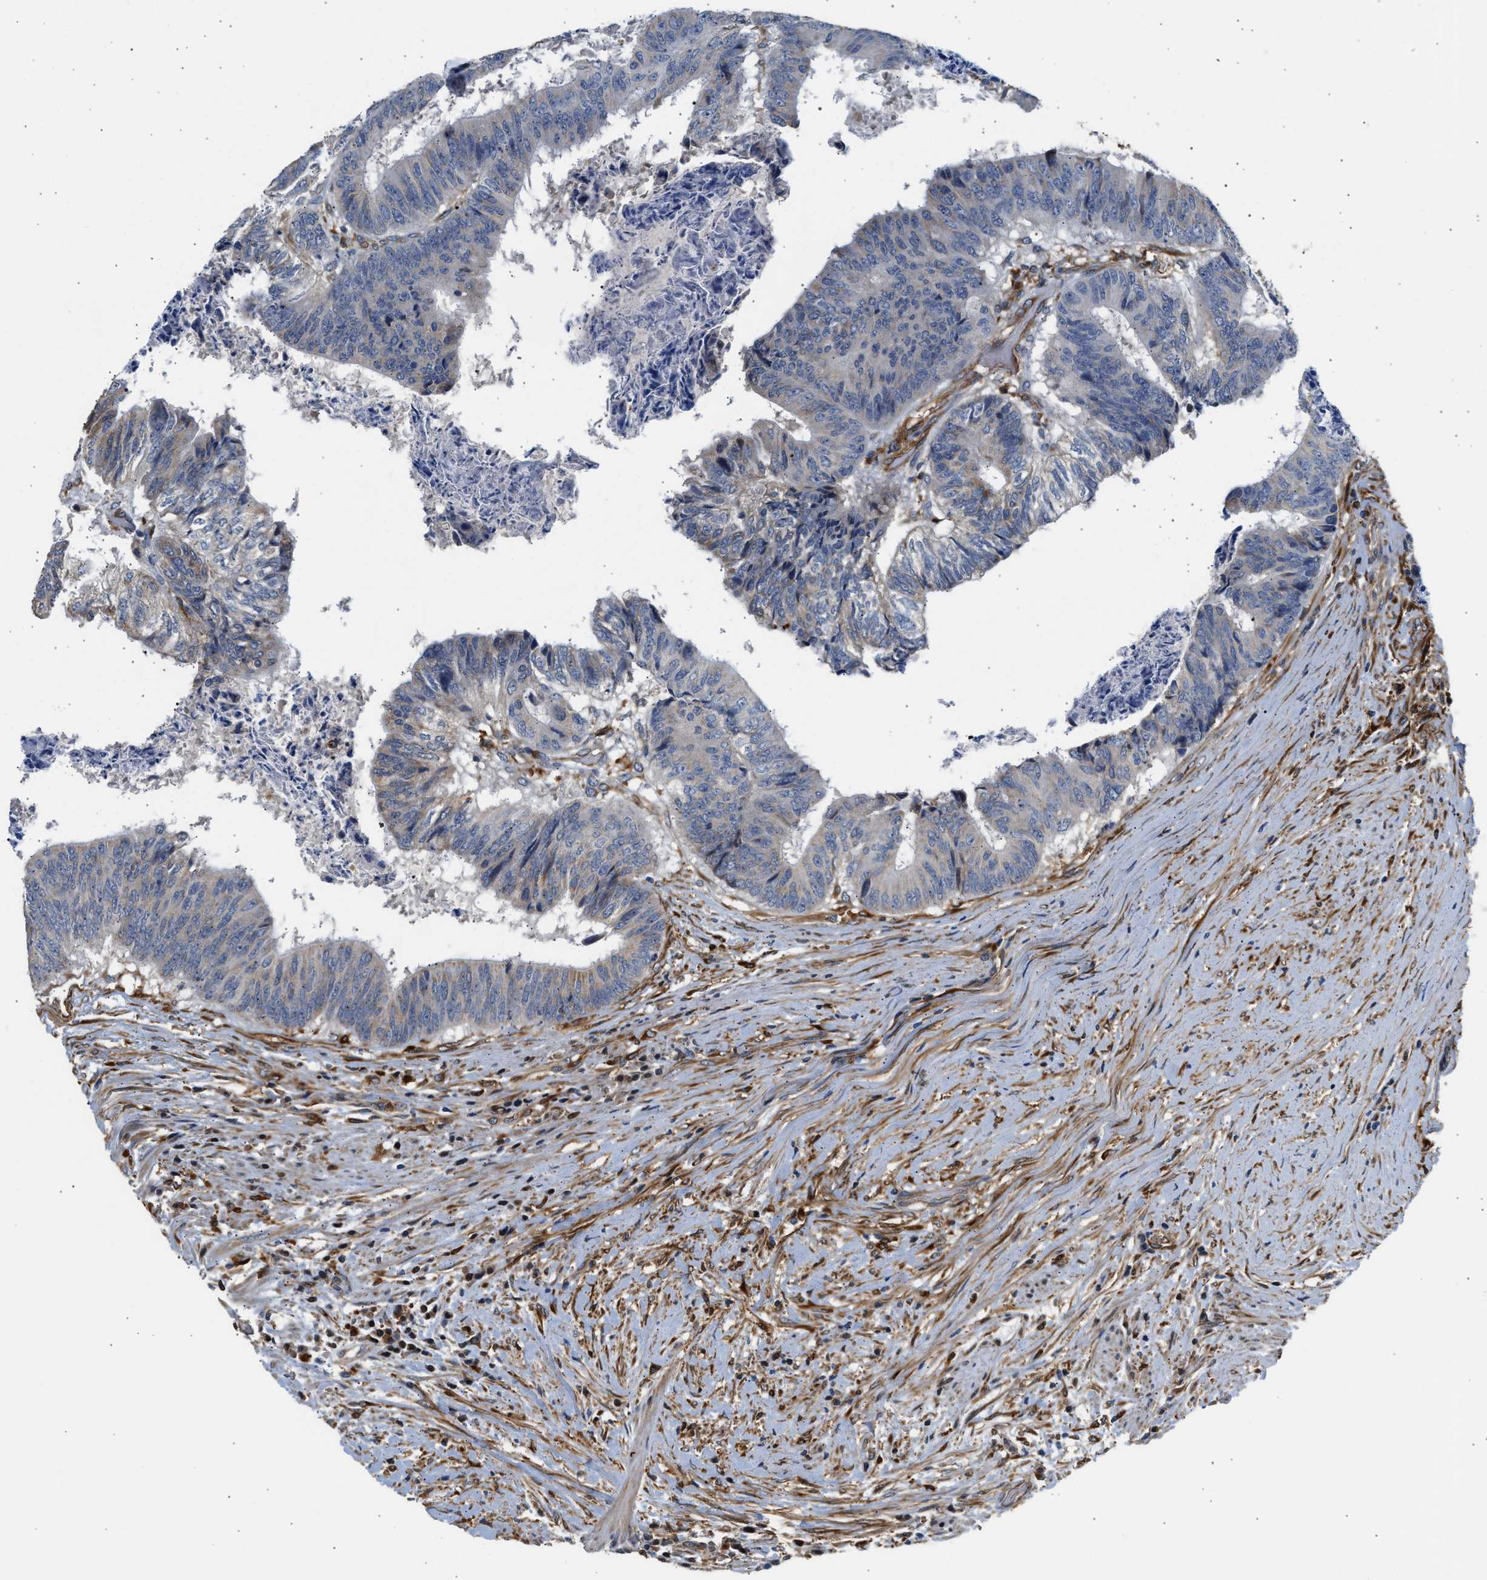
{"staining": {"intensity": "weak", "quantity": "<25%", "location": "cytoplasmic/membranous"}, "tissue": "colorectal cancer", "cell_type": "Tumor cells", "image_type": "cancer", "snomed": [{"axis": "morphology", "description": "Adenocarcinoma, NOS"}, {"axis": "topography", "description": "Rectum"}], "caption": "DAB immunohistochemical staining of human colorectal cancer (adenocarcinoma) shows no significant staining in tumor cells.", "gene": "RAB31", "patient": {"sex": "male", "age": 72}}